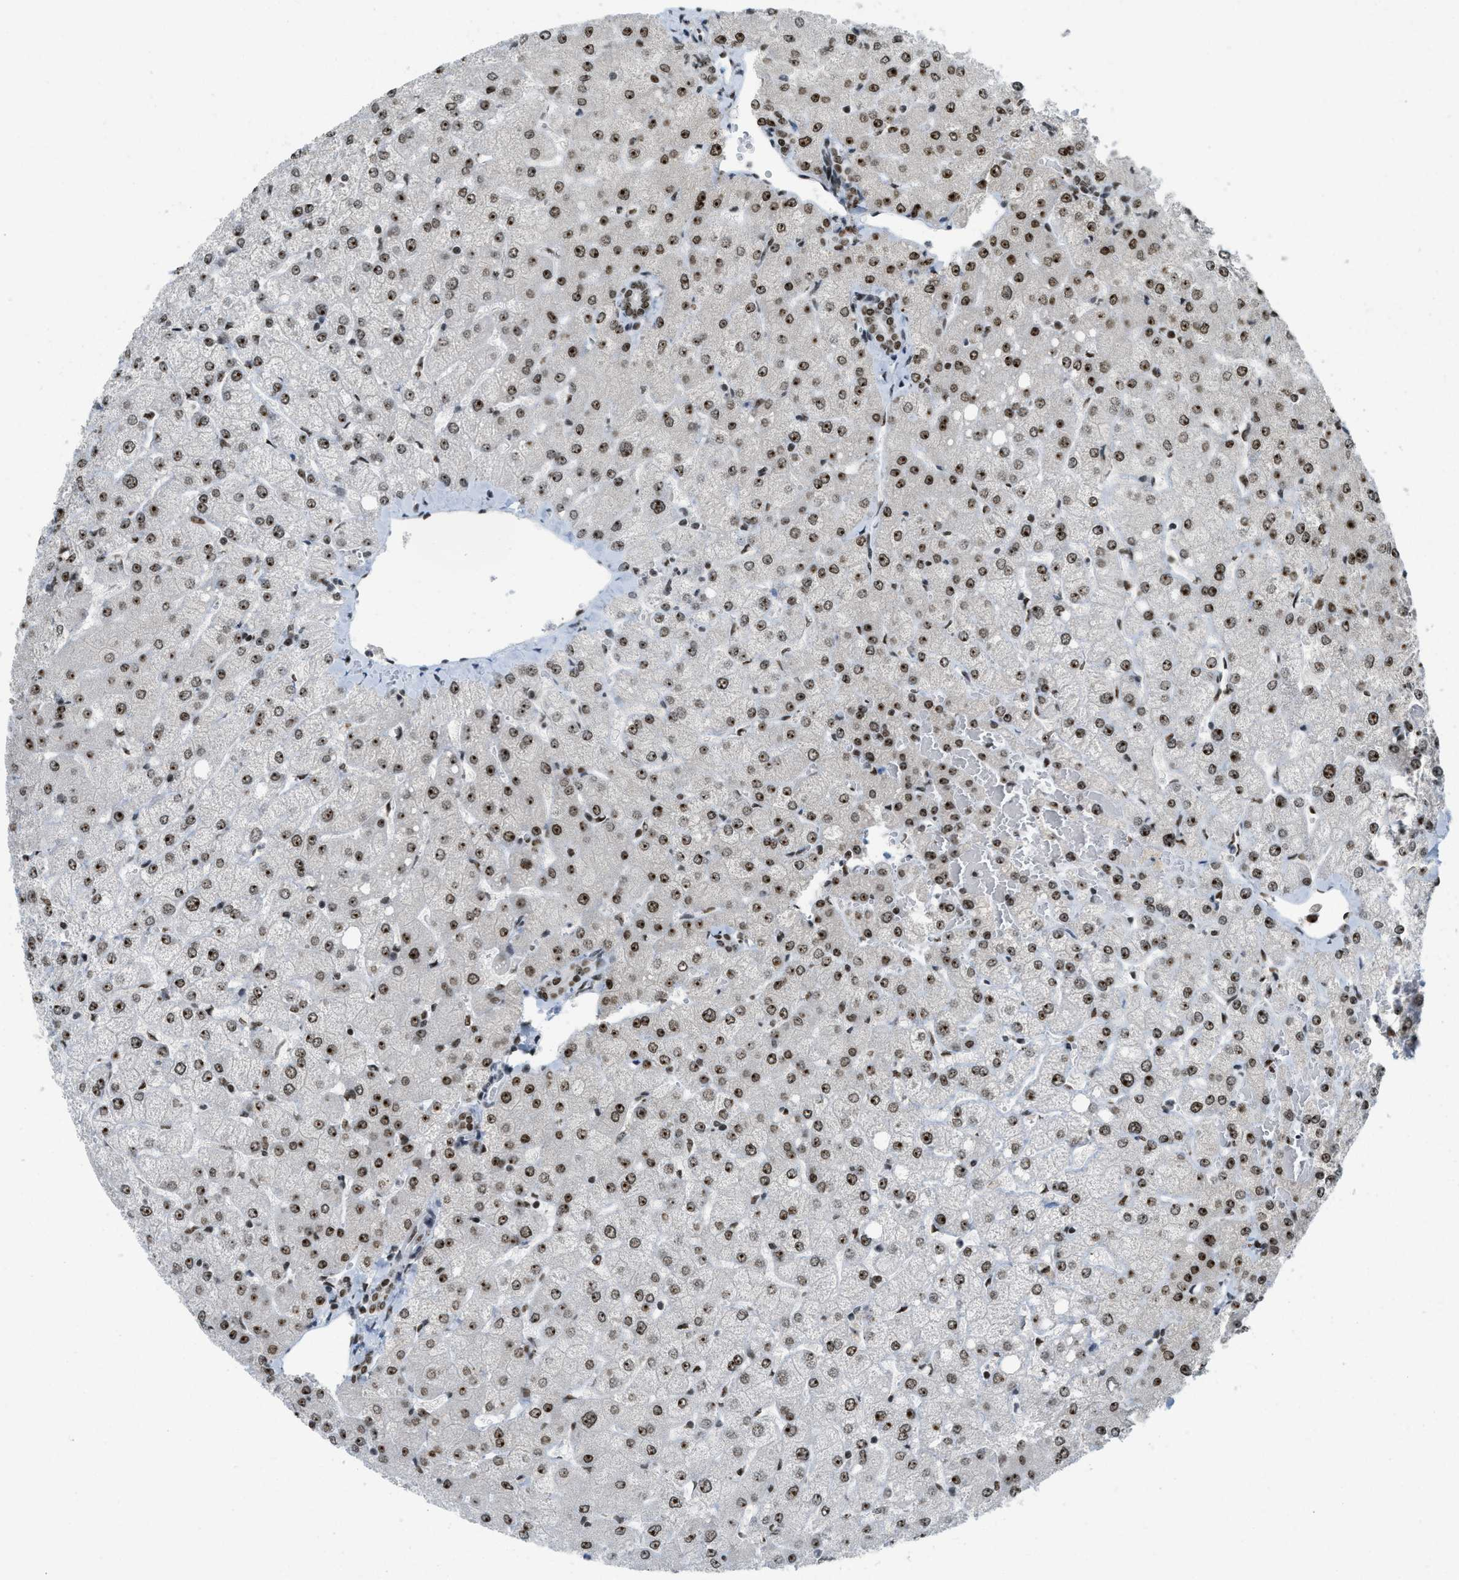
{"staining": {"intensity": "moderate", "quantity": ">75%", "location": "nuclear"}, "tissue": "liver", "cell_type": "Cholangiocytes", "image_type": "normal", "snomed": [{"axis": "morphology", "description": "Normal tissue, NOS"}, {"axis": "topography", "description": "Liver"}], "caption": "Brown immunohistochemical staining in benign human liver demonstrates moderate nuclear positivity in about >75% of cholangiocytes. The staining is performed using DAB (3,3'-diaminobenzidine) brown chromogen to label protein expression. The nuclei are counter-stained blue using hematoxylin.", "gene": "URB1", "patient": {"sex": "female", "age": 54}}